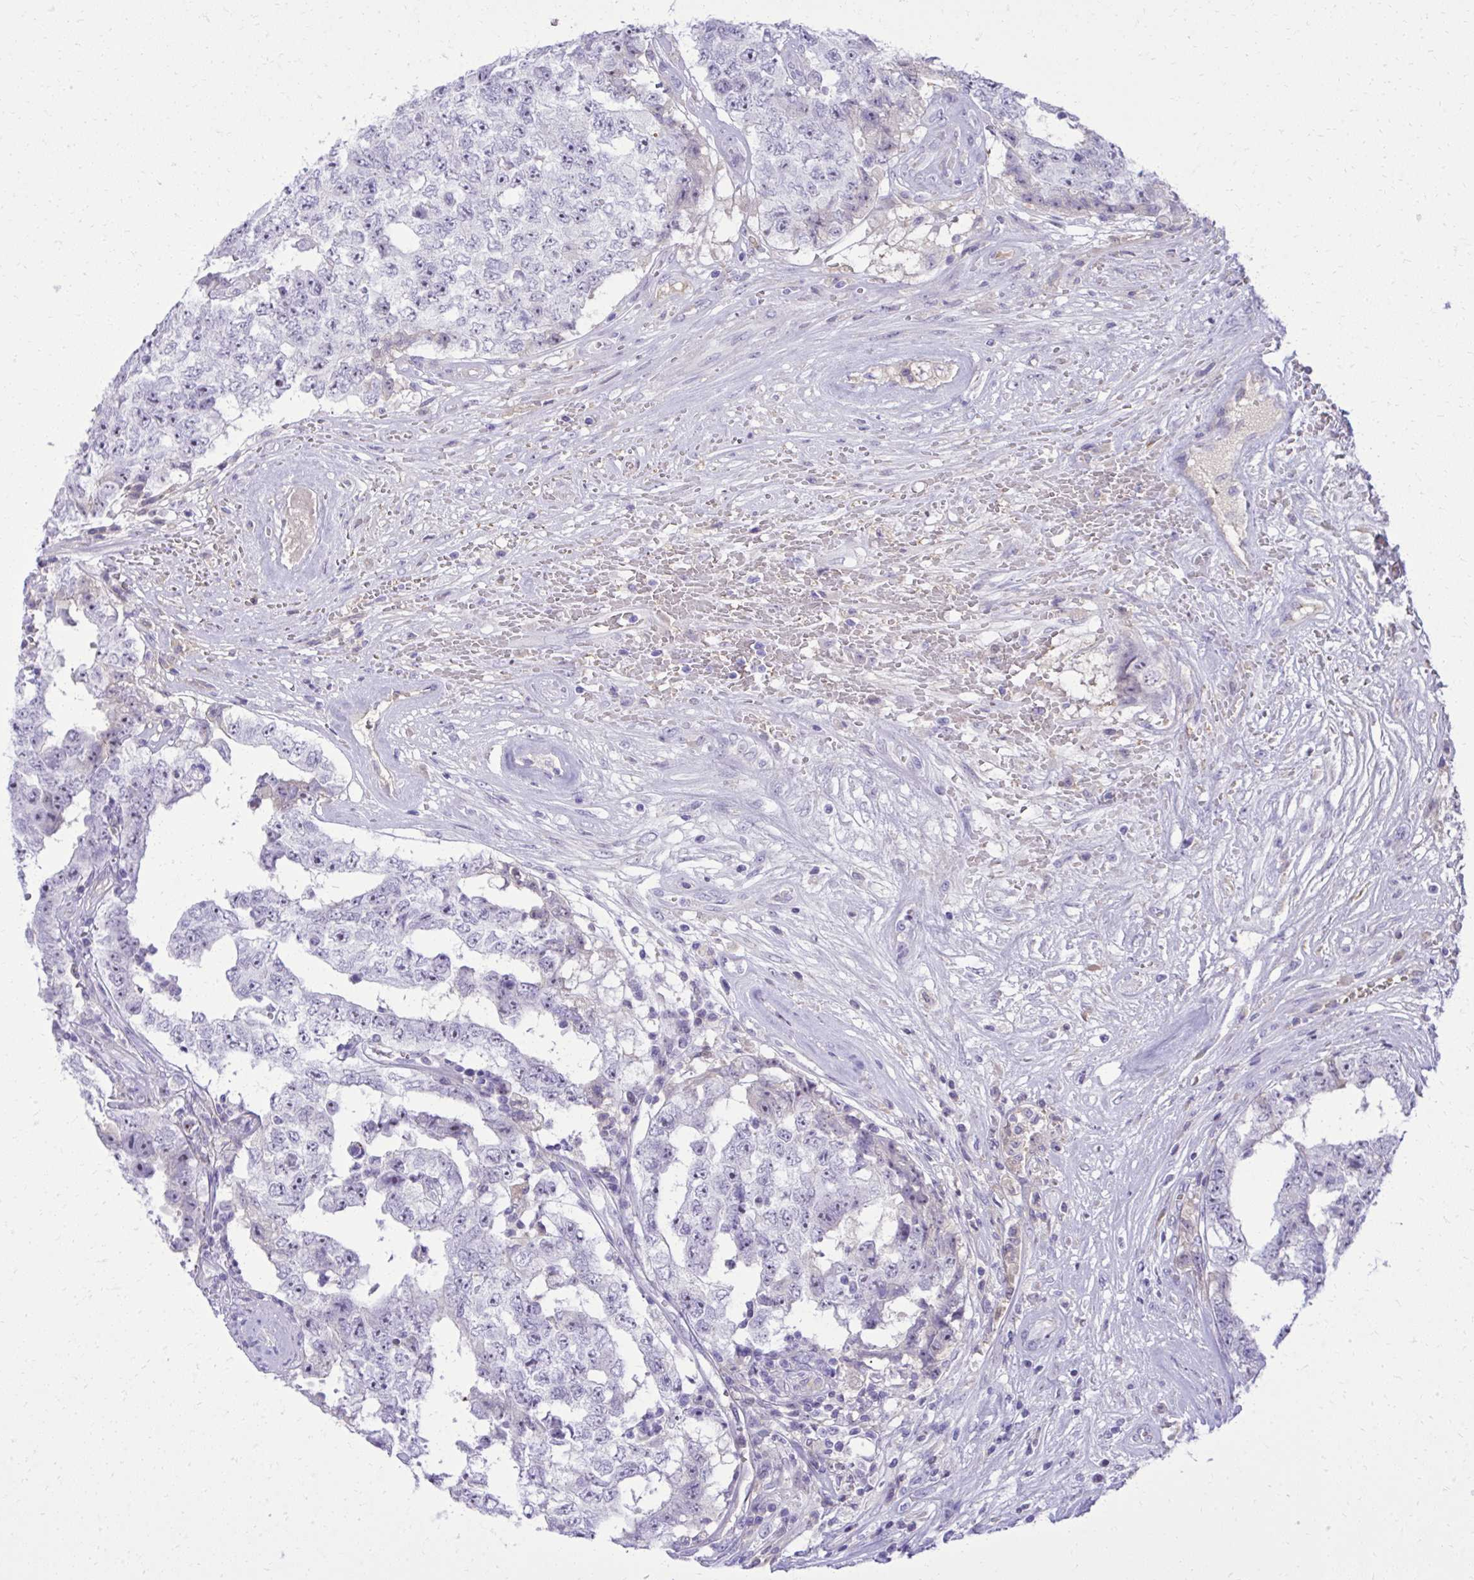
{"staining": {"intensity": "negative", "quantity": "none", "location": "none"}, "tissue": "testis cancer", "cell_type": "Tumor cells", "image_type": "cancer", "snomed": [{"axis": "morphology", "description": "Normal tissue, NOS"}, {"axis": "morphology", "description": "Carcinoma, Embryonal, NOS"}, {"axis": "topography", "description": "Testis"}, {"axis": "topography", "description": "Epididymis"}], "caption": "This is a image of immunohistochemistry staining of testis cancer (embryonal carcinoma), which shows no positivity in tumor cells. Nuclei are stained in blue.", "gene": "PITPNM3", "patient": {"sex": "male", "age": 25}}